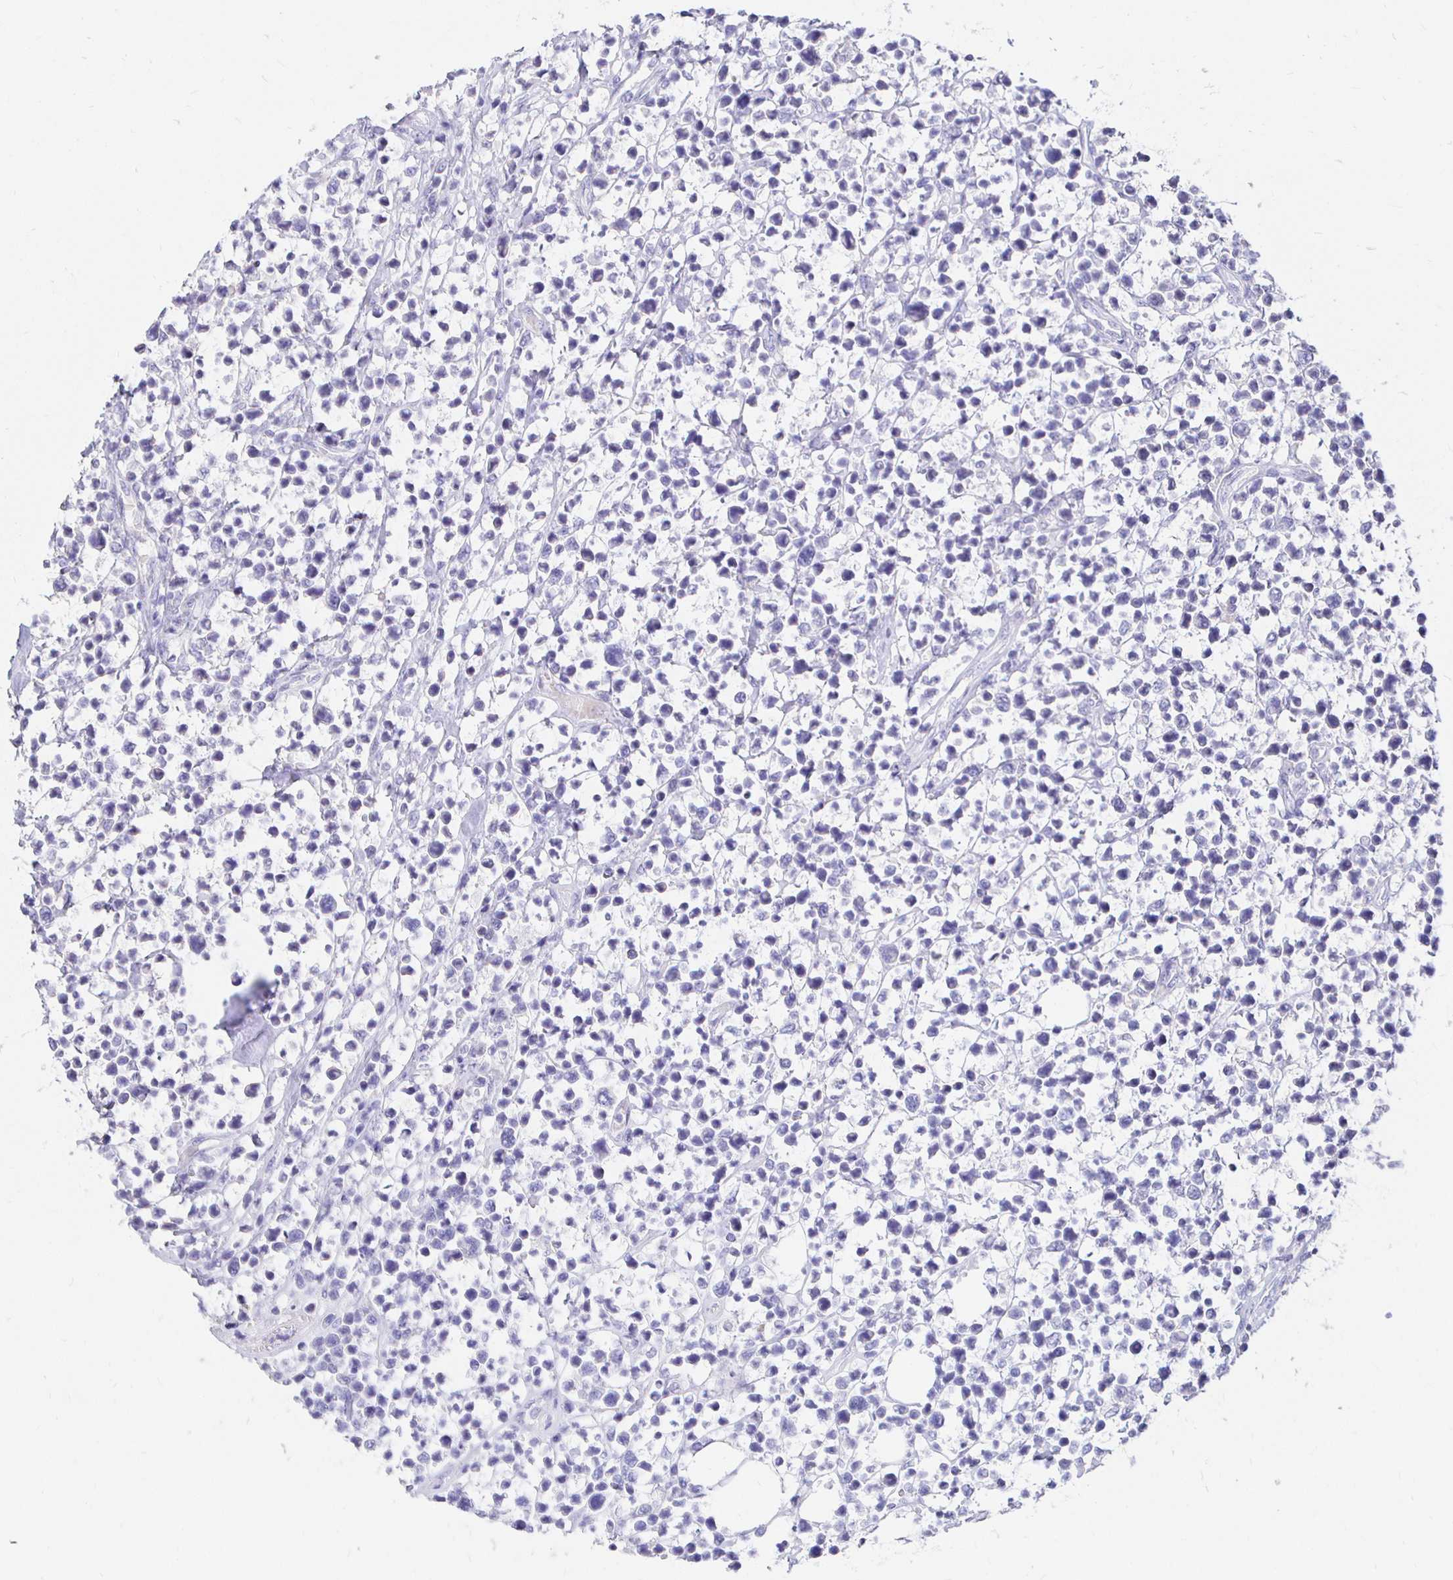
{"staining": {"intensity": "negative", "quantity": "none", "location": "none"}, "tissue": "lymphoma", "cell_type": "Tumor cells", "image_type": "cancer", "snomed": [{"axis": "morphology", "description": "Malignant lymphoma, non-Hodgkin's type, Low grade"}, {"axis": "topography", "description": "Lymph node"}], "caption": "Tumor cells show no significant protein expression in lymphoma. (Brightfield microscopy of DAB (3,3'-diaminobenzidine) immunohistochemistry at high magnification).", "gene": "NECAB1", "patient": {"sex": "male", "age": 60}}